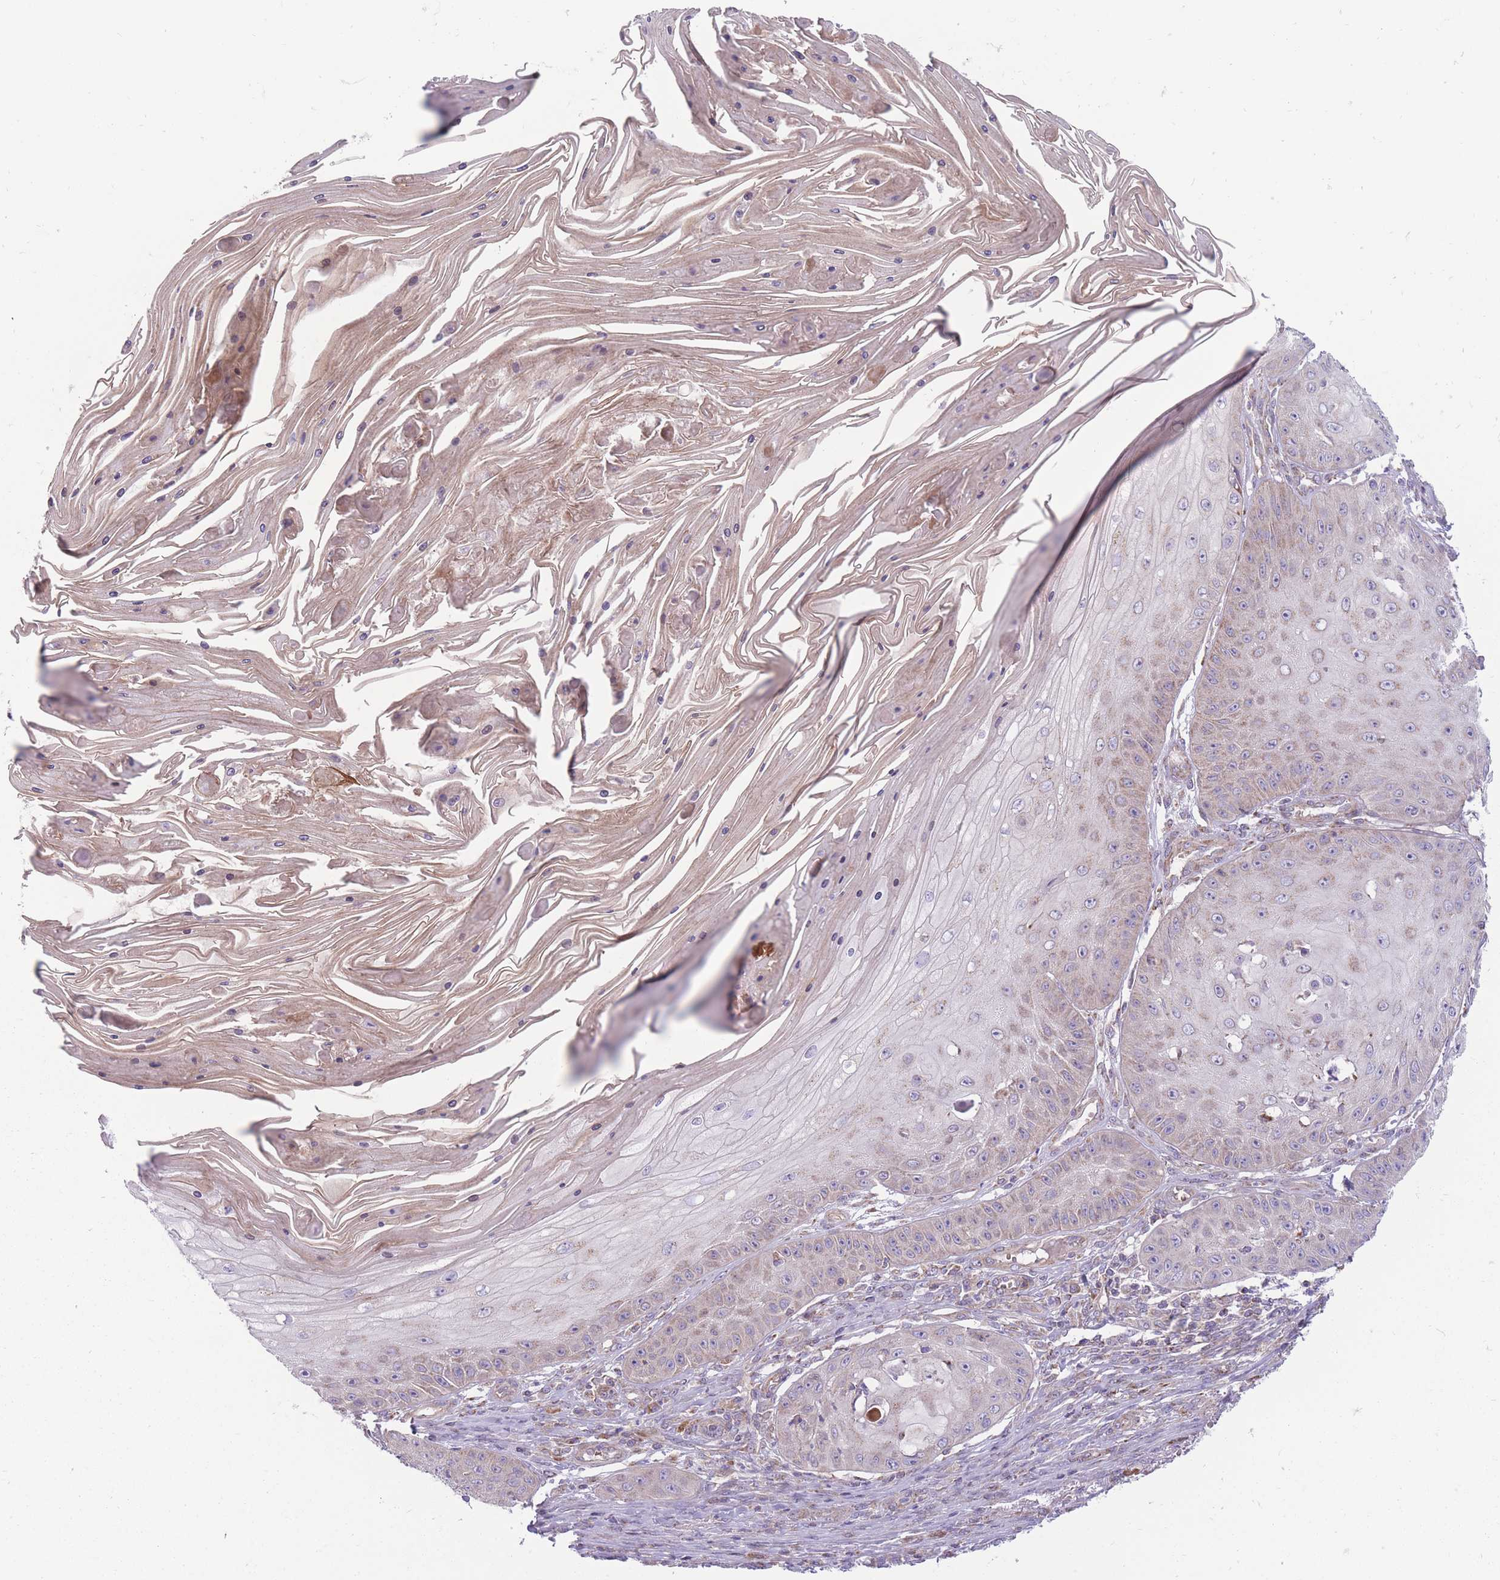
{"staining": {"intensity": "weak", "quantity": "25%-75%", "location": "cytoplasmic/membranous"}, "tissue": "skin cancer", "cell_type": "Tumor cells", "image_type": "cancer", "snomed": [{"axis": "morphology", "description": "Squamous cell carcinoma, NOS"}, {"axis": "topography", "description": "Skin"}], "caption": "Skin cancer stained with IHC exhibits weak cytoplasmic/membranous positivity in about 25%-75% of tumor cells. The staining was performed using DAB (3,3'-diaminobenzidine) to visualize the protein expression in brown, while the nuclei were stained in blue with hematoxylin (Magnification: 20x).", "gene": "ANKRD10", "patient": {"sex": "male", "age": 70}}